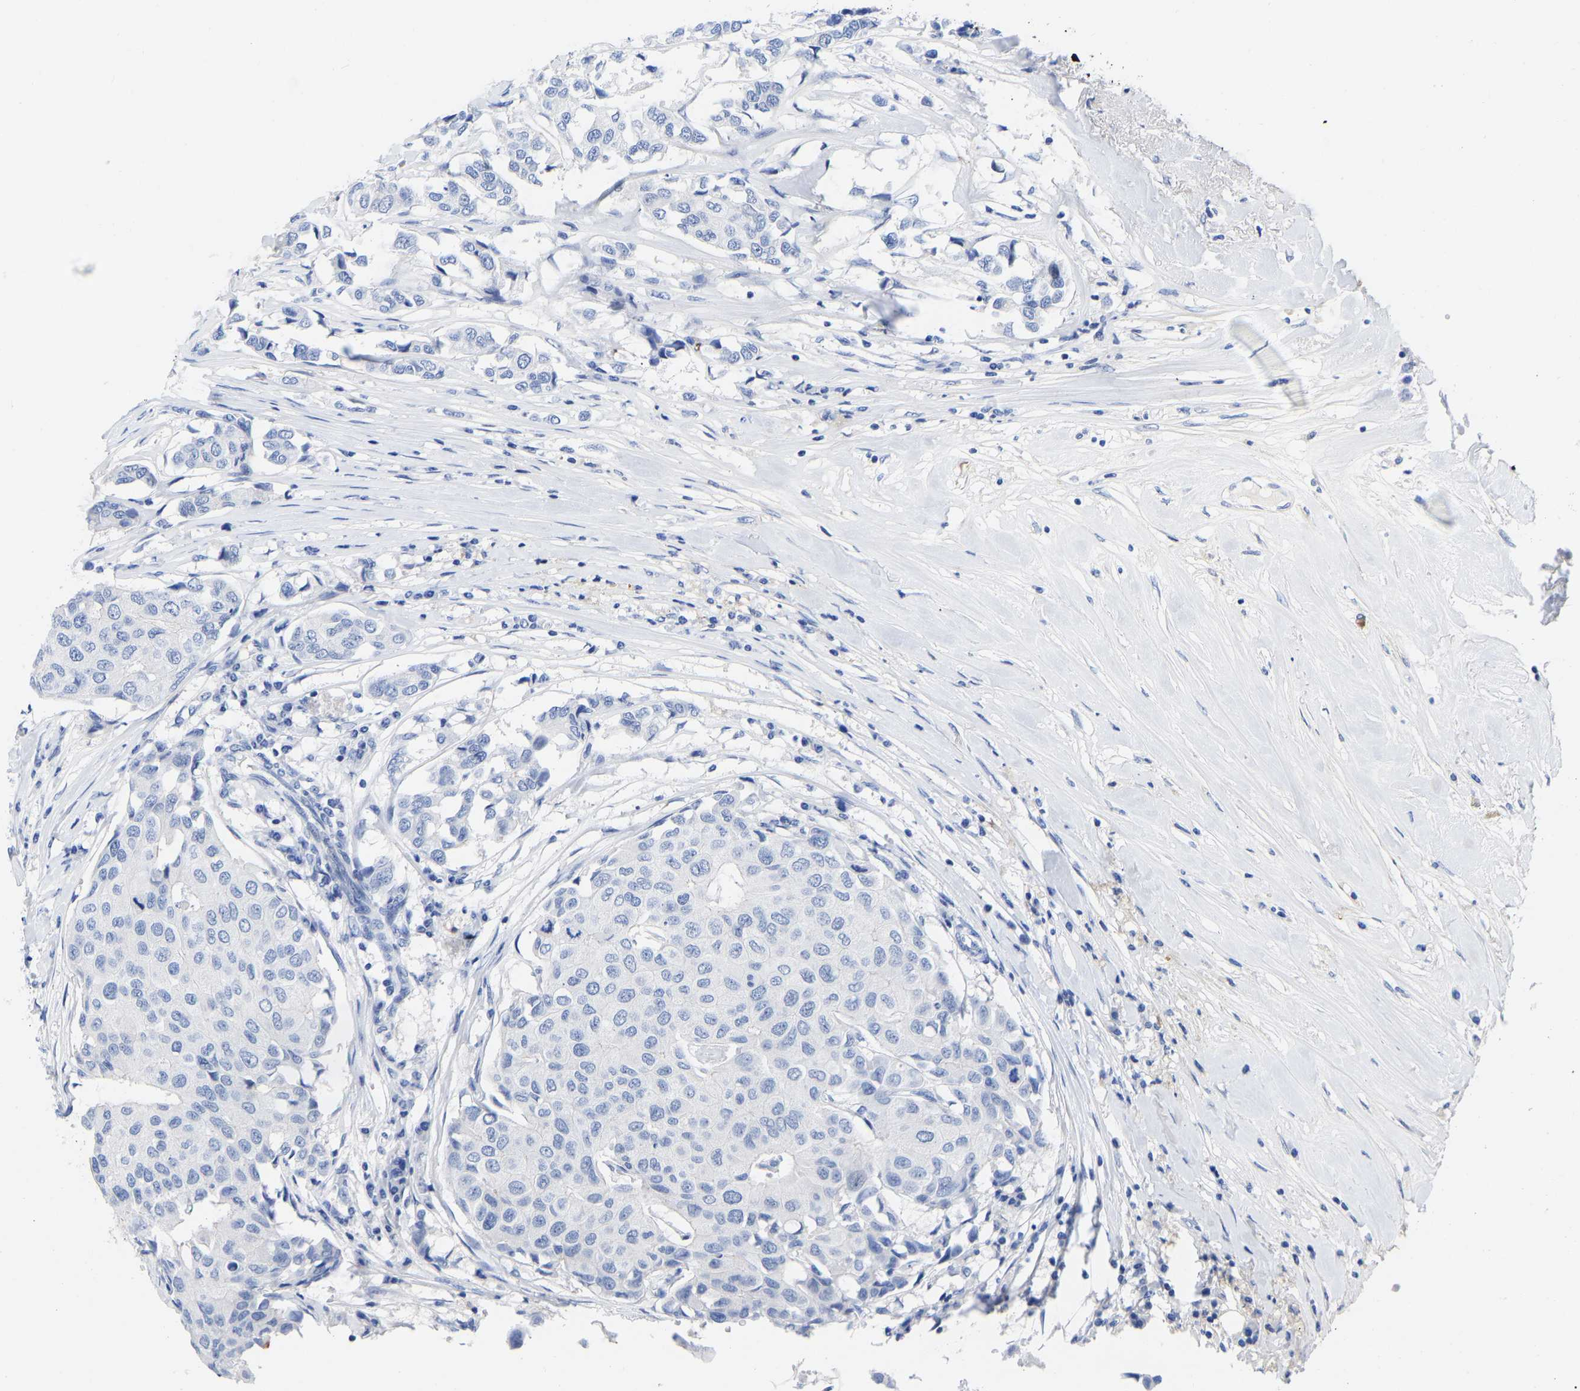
{"staining": {"intensity": "negative", "quantity": "none", "location": "none"}, "tissue": "breast cancer", "cell_type": "Tumor cells", "image_type": "cancer", "snomed": [{"axis": "morphology", "description": "Duct carcinoma"}, {"axis": "topography", "description": "Breast"}], "caption": "Human breast cancer stained for a protein using immunohistochemistry exhibits no positivity in tumor cells.", "gene": "GPA33", "patient": {"sex": "female", "age": 80}}